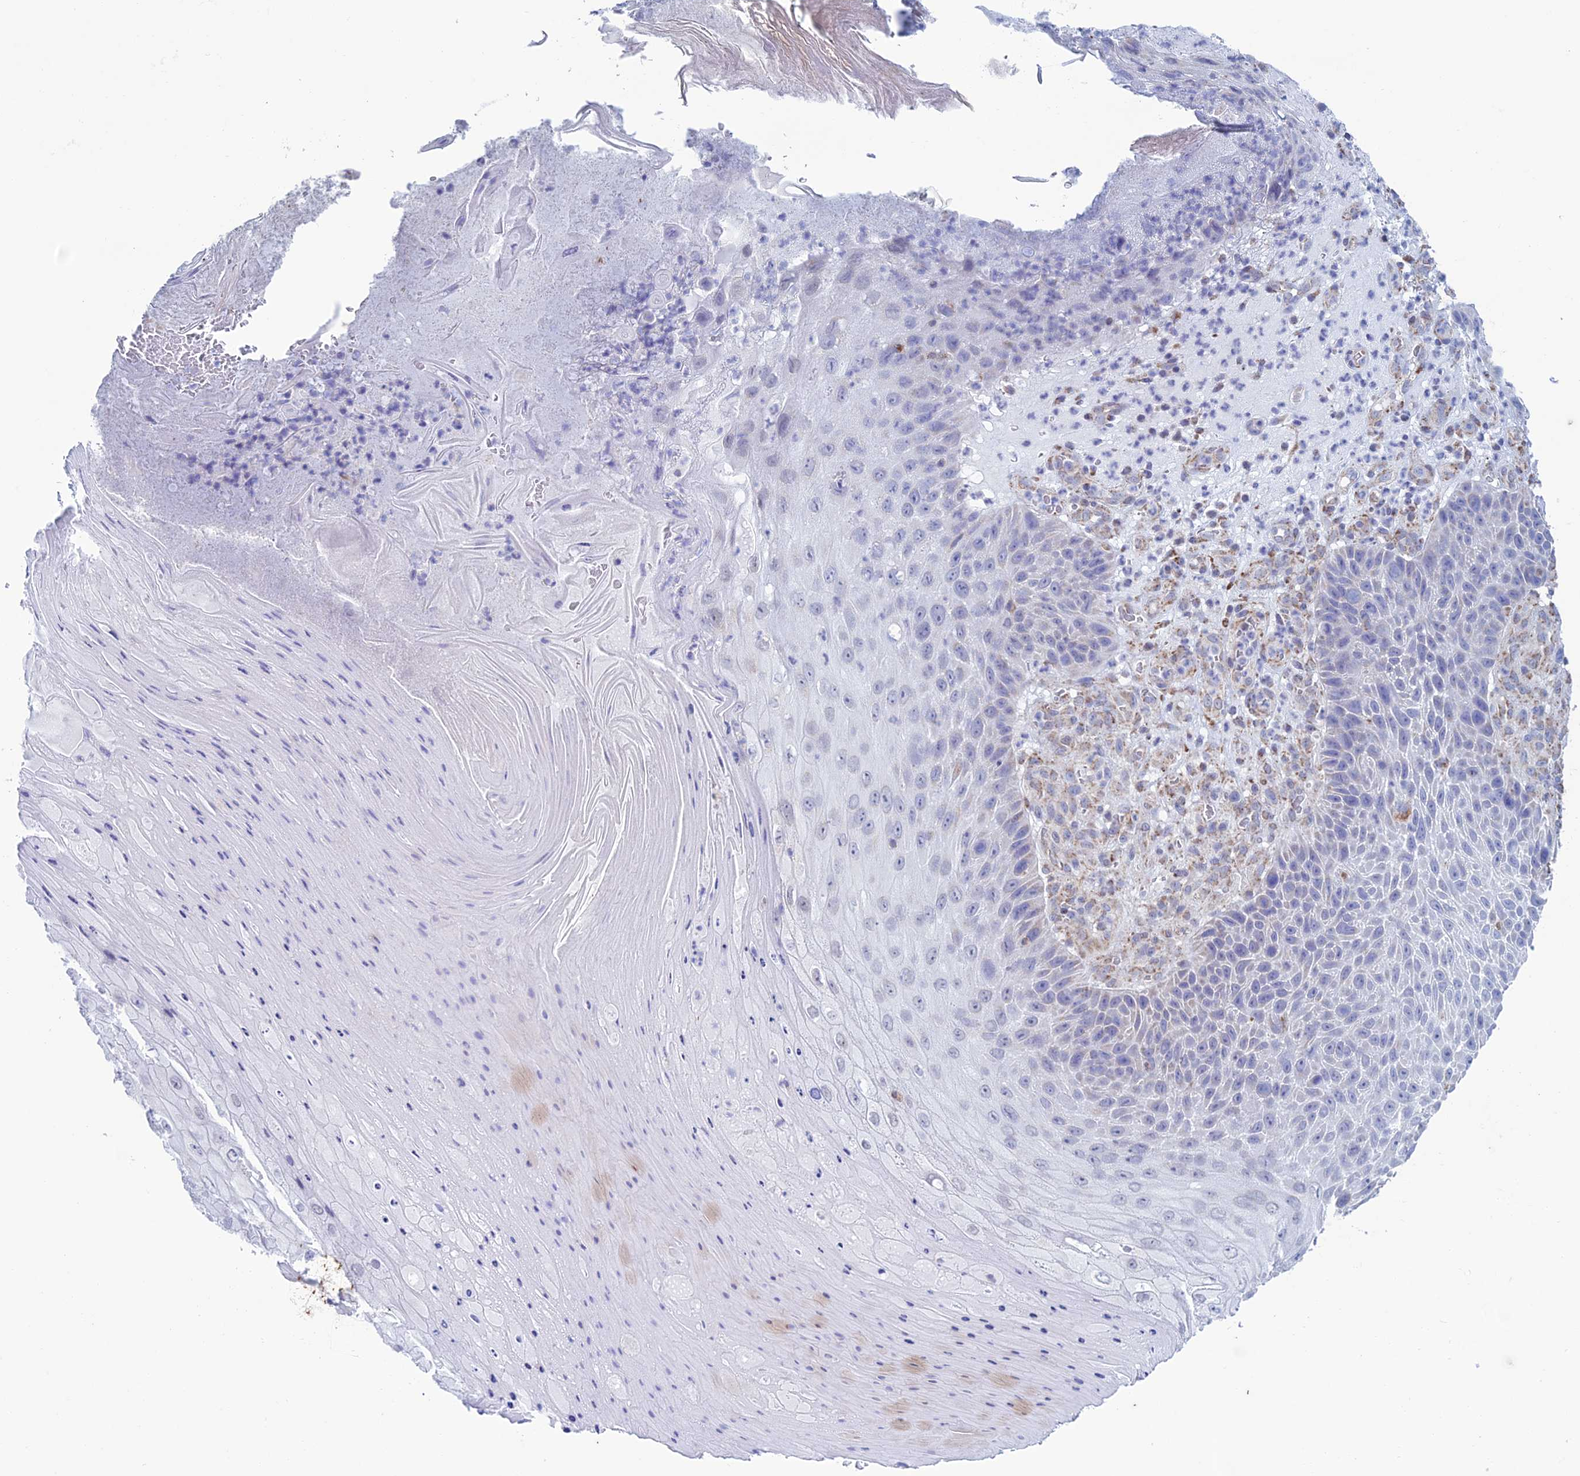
{"staining": {"intensity": "negative", "quantity": "none", "location": "none"}, "tissue": "skin cancer", "cell_type": "Tumor cells", "image_type": "cancer", "snomed": [{"axis": "morphology", "description": "Squamous cell carcinoma, NOS"}, {"axis": "topography", "description": "Skin"}], "caption": "This is an IHC micrograph of squamous cell carcinoma (skin). There is no staining in tumor cells.", "gene": "ZNG1B", "patient": {"sex": "female", "age": 88}}